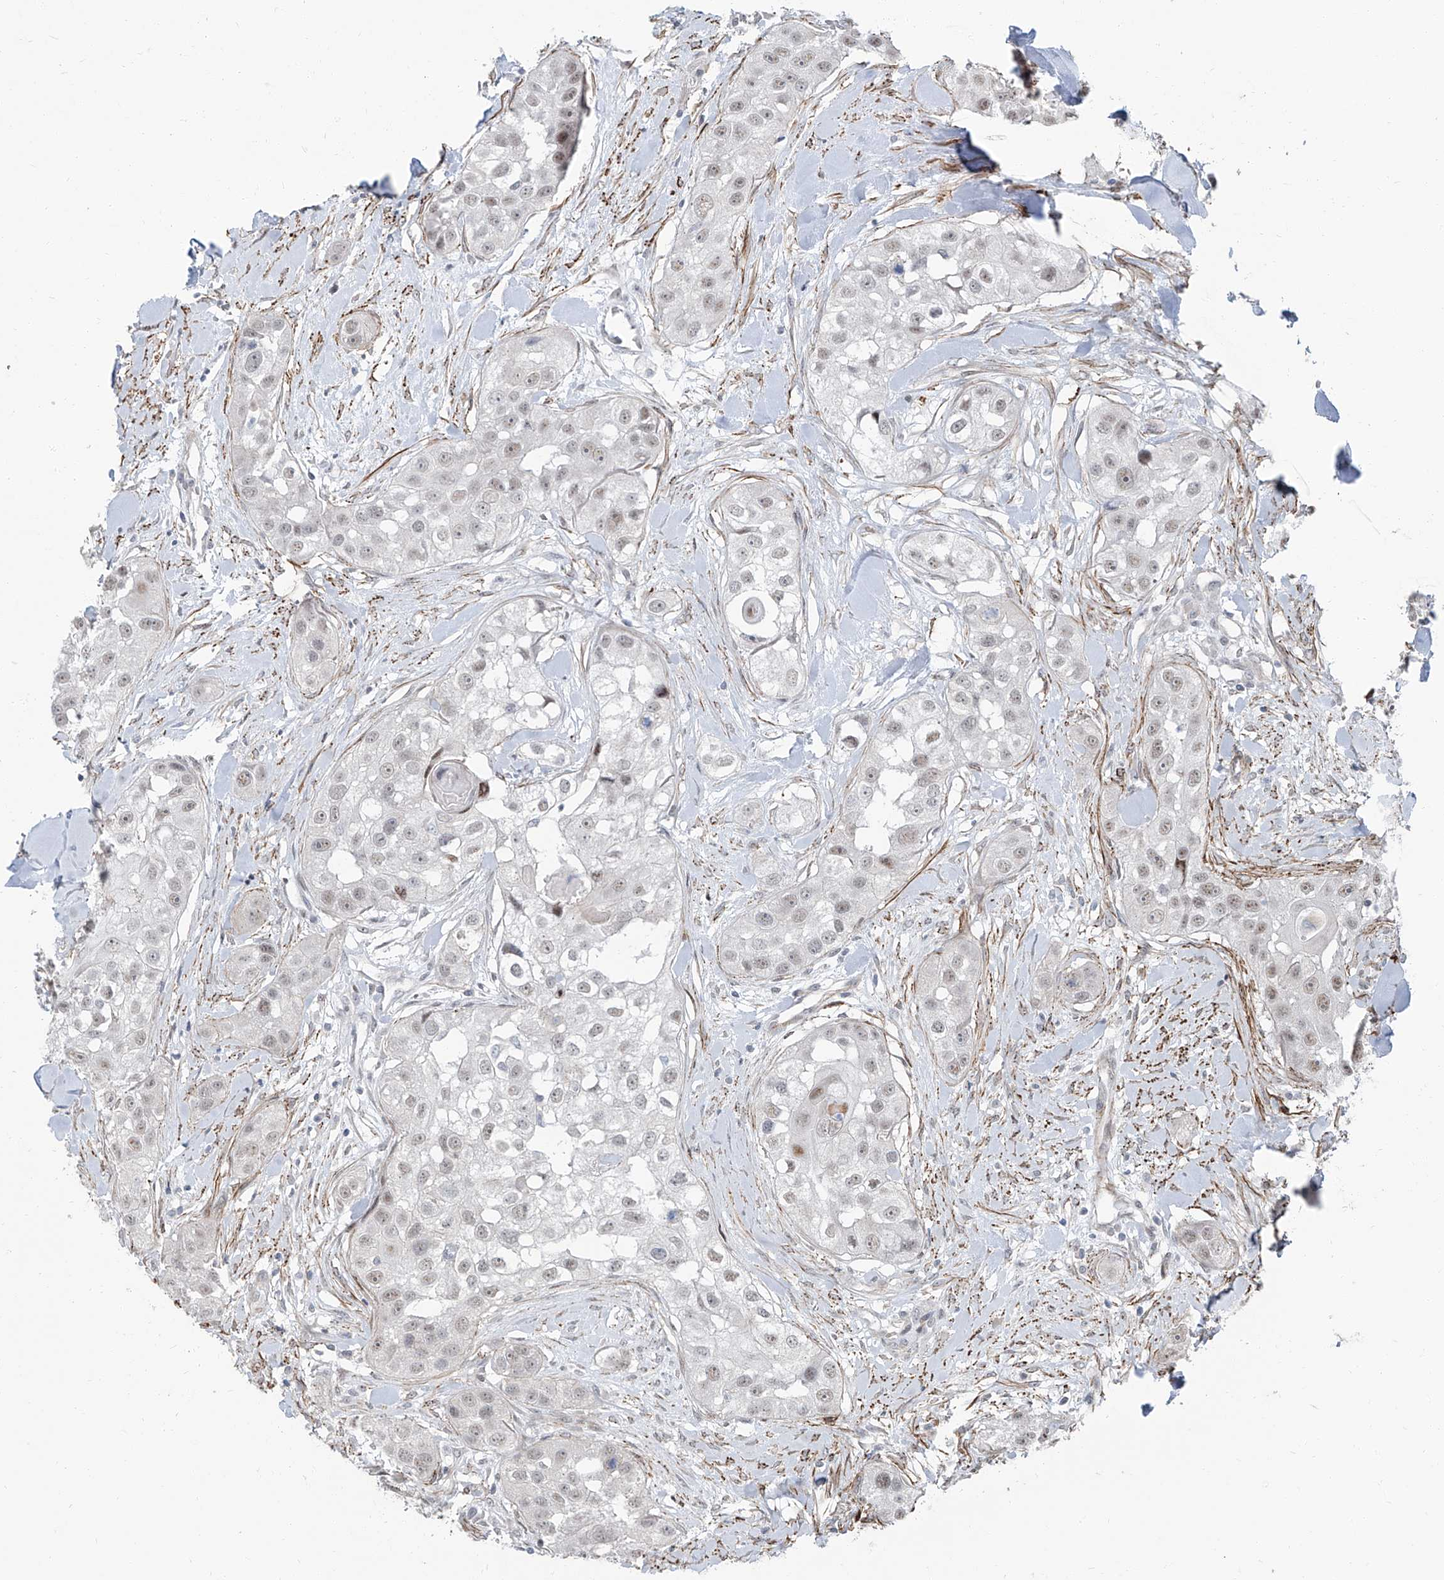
{"staining": {"intensity": "weak", "quantity": "<25%", "location": "nuclear"}, "tissue": "head and neck cancer", "cell_type": "Tumor cells", "image_type": "cancer", "snomed": [{"axis": "morphology", "description": "Normal tissue, NOS"}, {"axis": "morphology", "description": "Squamous cell carcinoma, NOS"}, {"axis": "topography", "description": "Skeletal muscle"}, {"axis": "topography", "description": "Head-Neck"}], "caption": "There is no significant expression in tumor cells of head and neck squamous cell carcinoma.", "gene": "TXLNB", "patient": {"sex": "male", "age": 51}}